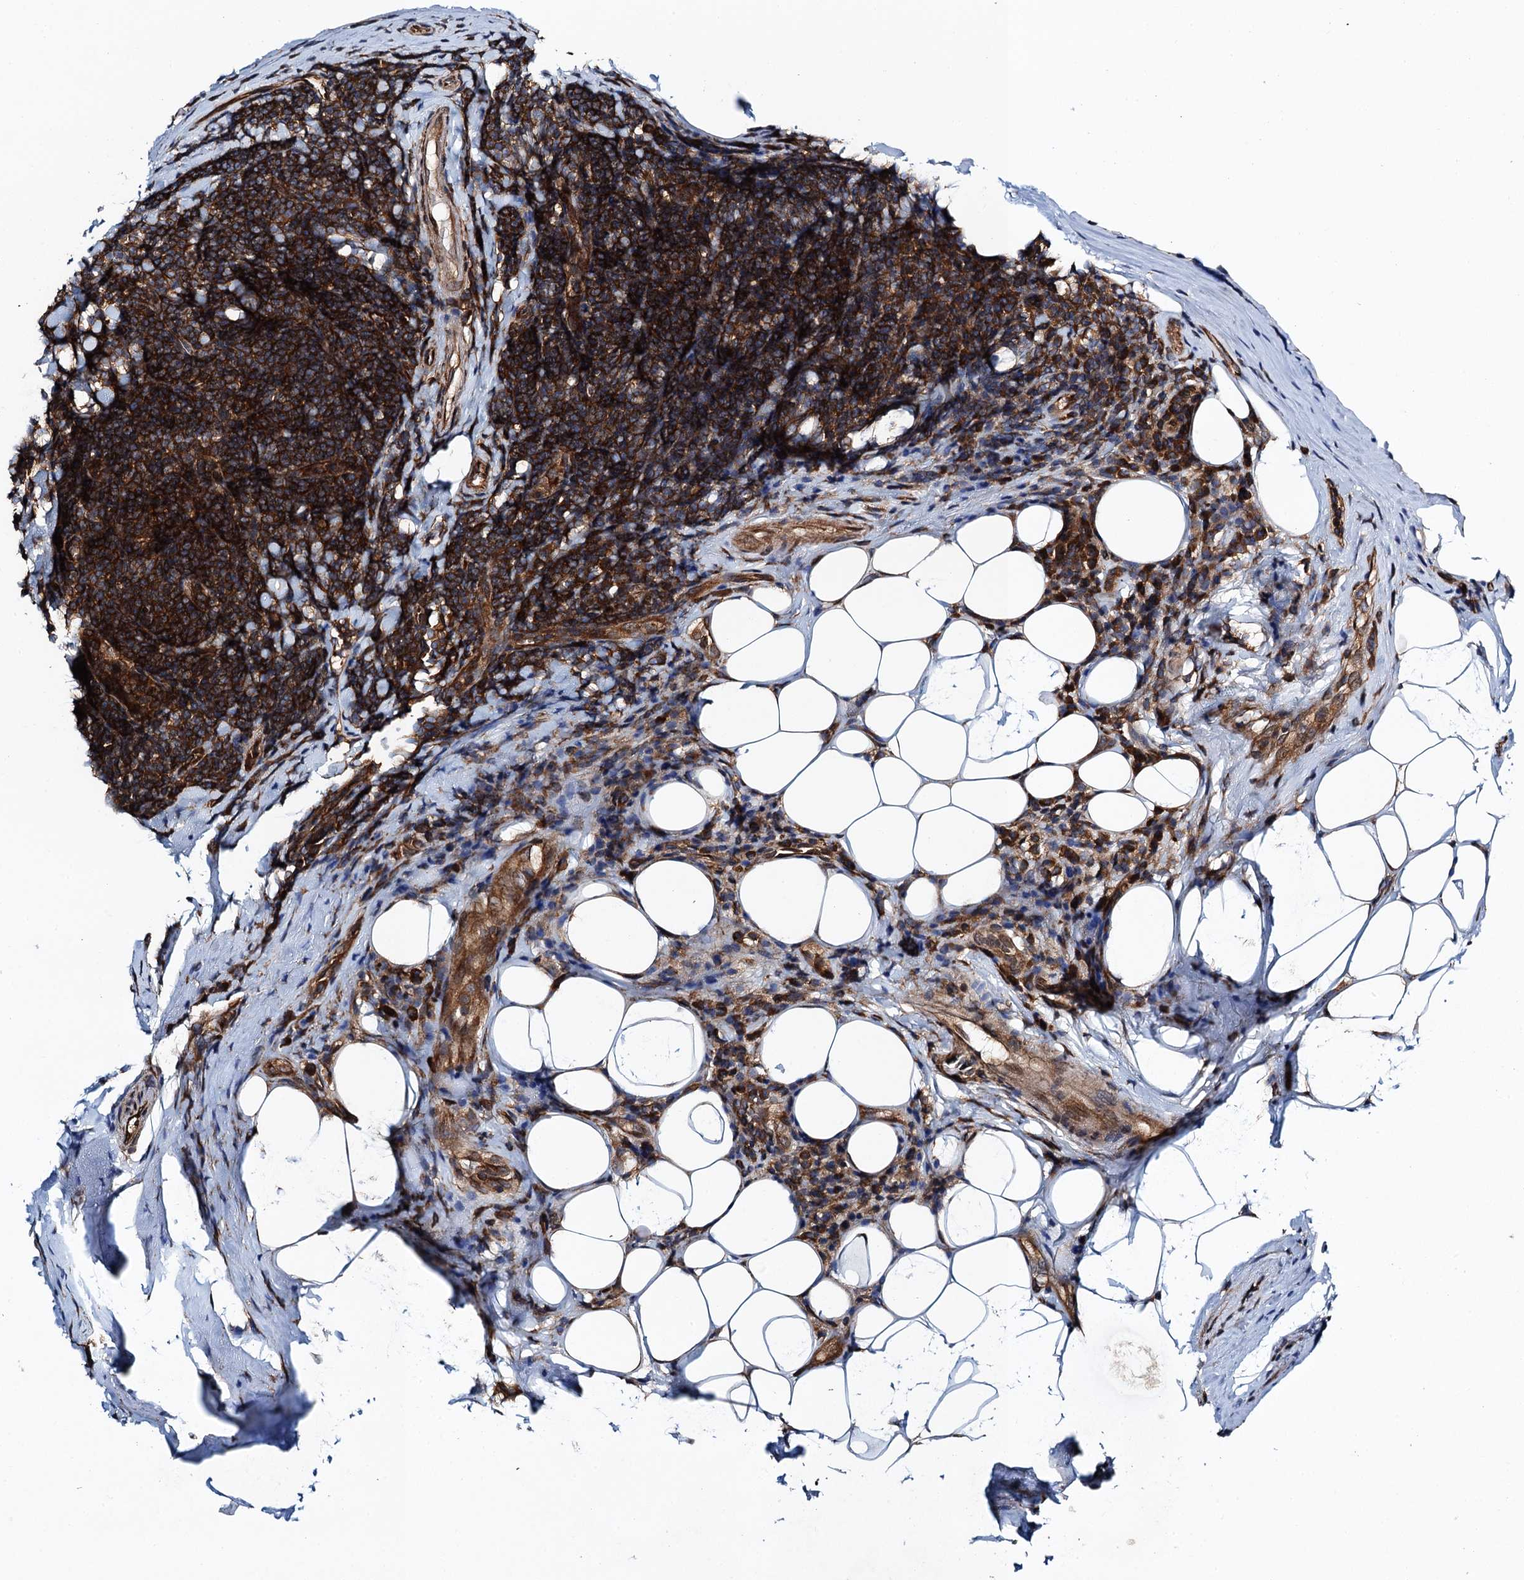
{"staining": {"intensity": "moderate", "quantity": ">75%", "location": "cytoplasmic/membranous"}, "tissue": "tonsil", "cell_type": "Germinal center cells", "image_type": "normal", "snomed": [{"axis": "morphology", "description": "Normal tissue, NOS"}, {"axis": "topography", "description": "Tonsil"}], "caption": "Human tonsil stained for a protein (brown) displays moderate cytoplasmic/membranous positive expression in about >75% of germinal center cells.", "gene": "MDM1", "patient": {"sex": "male", "age": 37}}